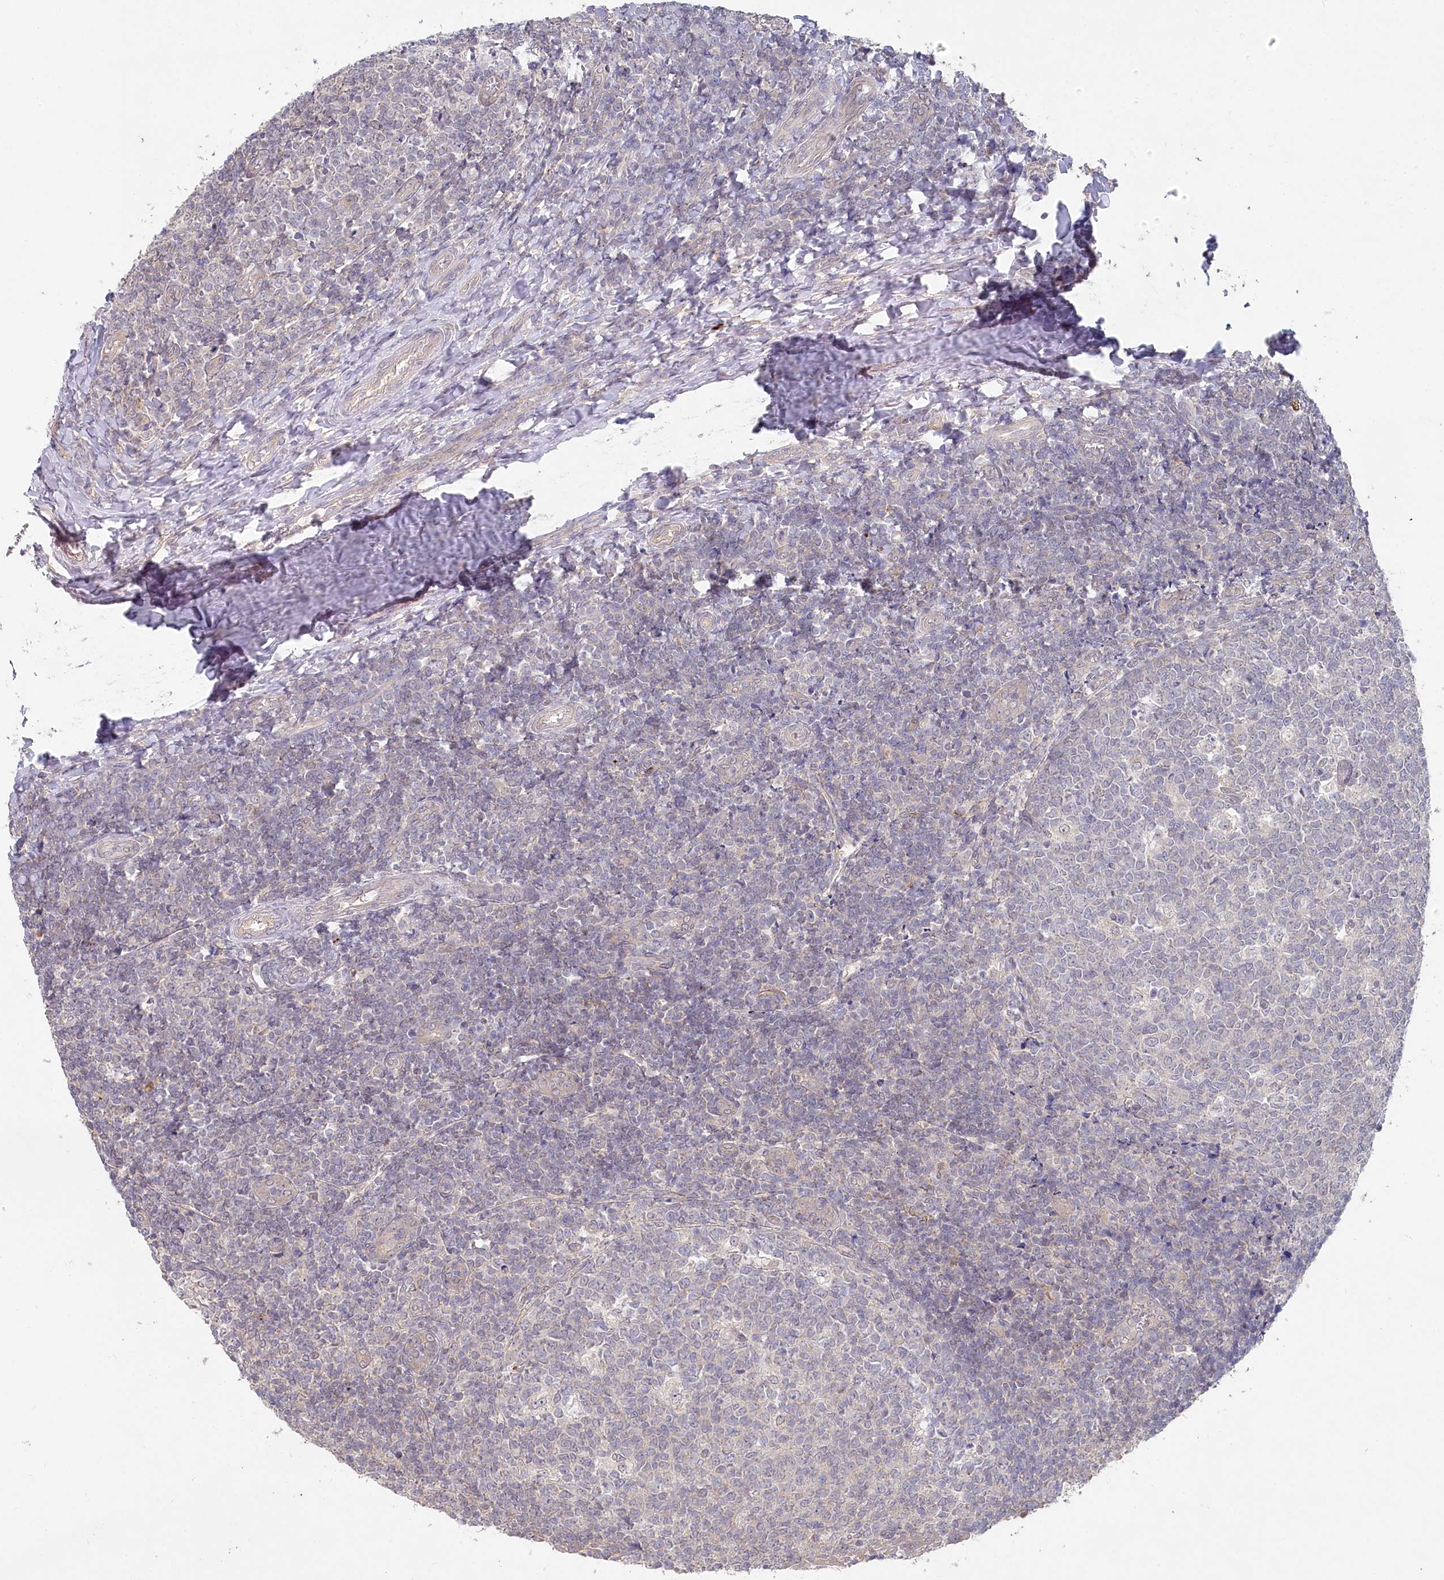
{"staining": {"intensity": "negative", "quantity": "none", "location": "none"}, "tissue": "tonsil", "cell_type": "Germinal center cells", "image_type": "normal", "snomed": [{"axis": "morphology", "description": "Normal tissue, NOS"}, {"axis": "topography", "description": "Tonsil"}], "caption": "IHC histopathology image of normal human tonsil stained for a protein (brown), which exhibits no positivity in germinal center cells.", "gene": "AAMDC", "patient": {"sex": "female", "age": 19}}